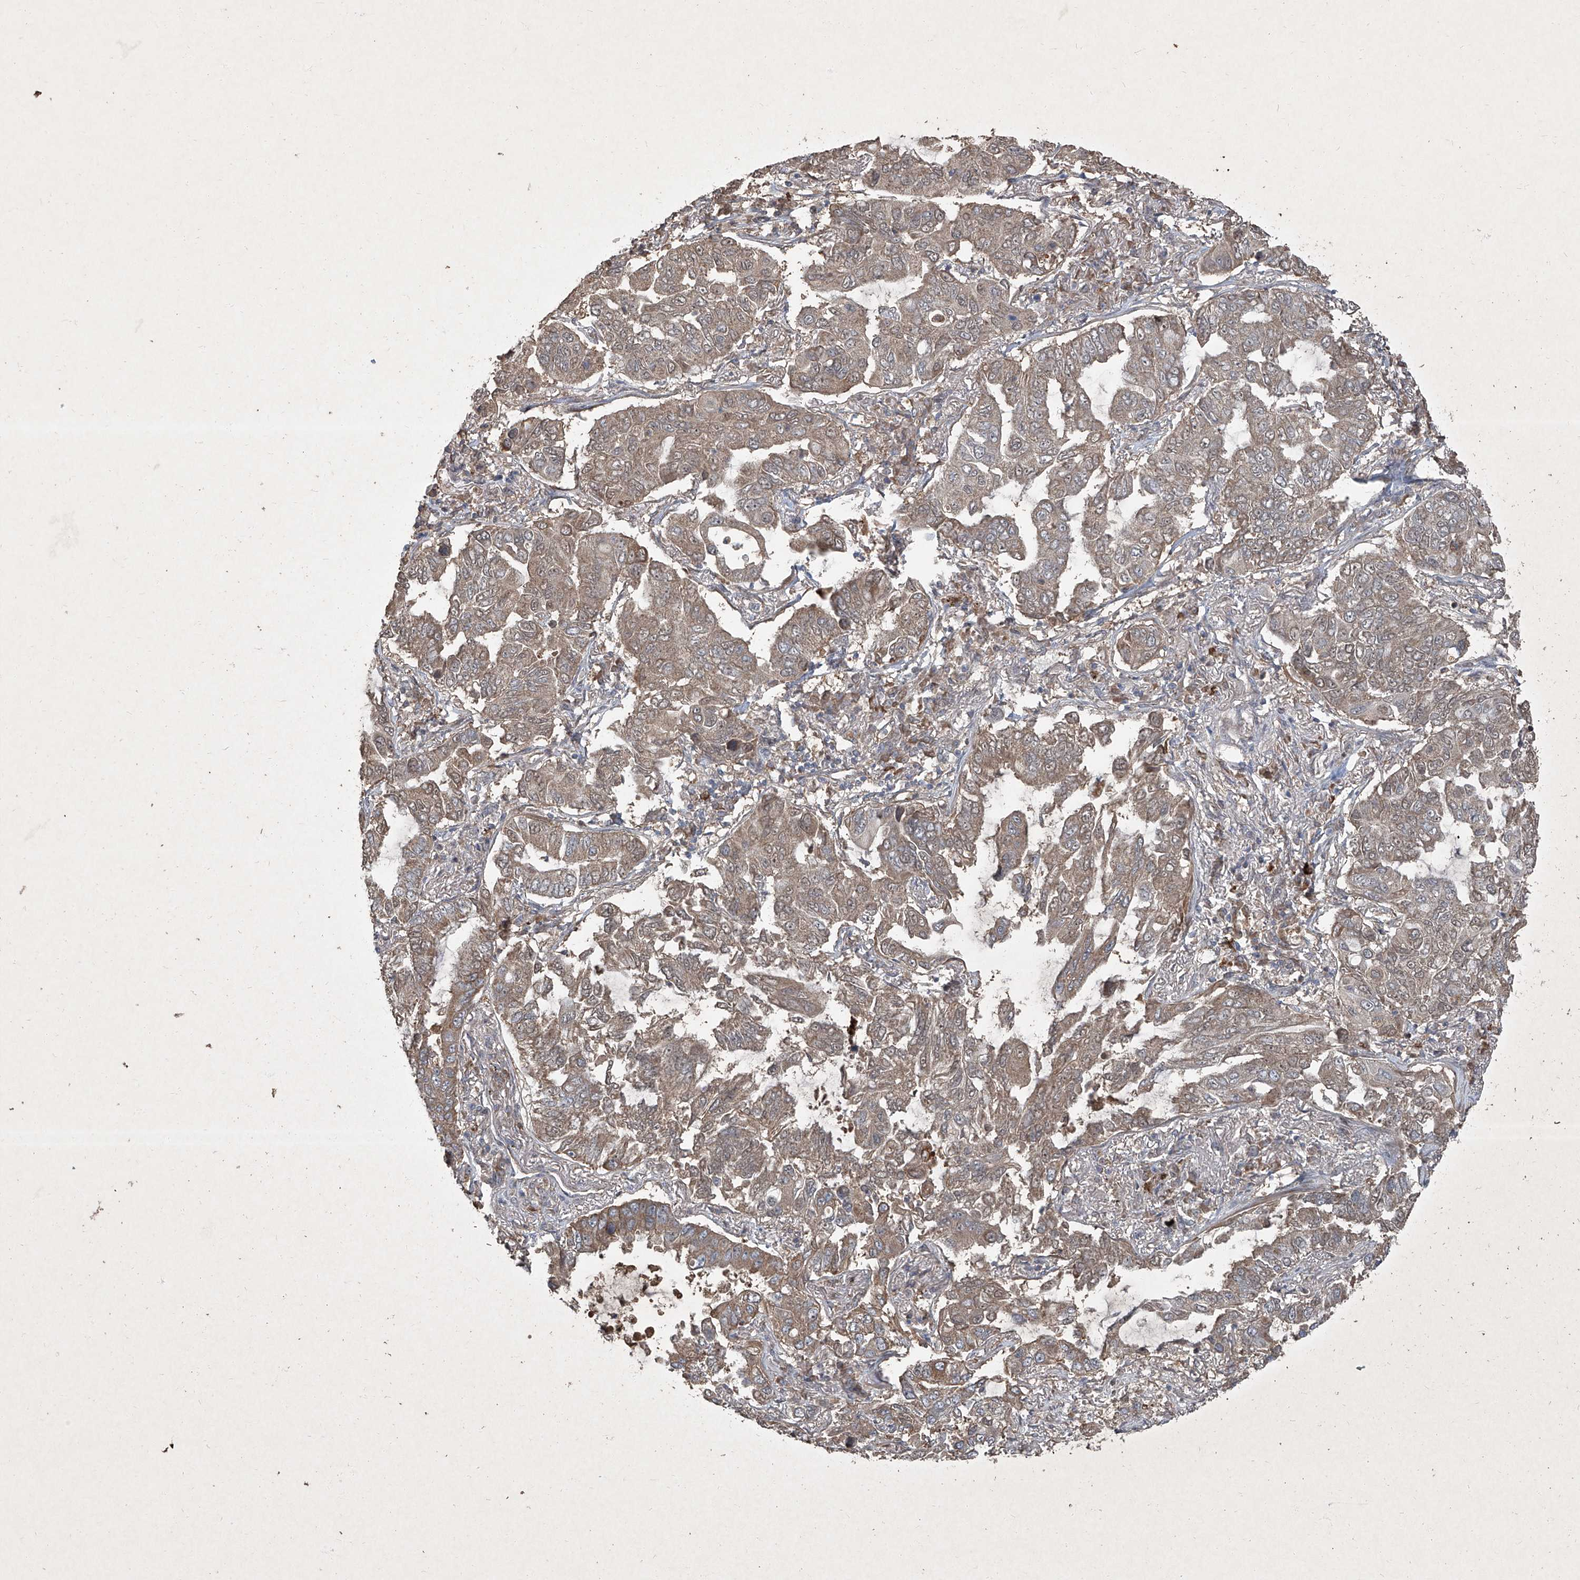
{"staining": {"intensity": "moderate", "quantity": ">75%", "location": "cytoplasmic/membranous"}, "tissue": "lung cancer", "cell_type": "Tumor cells", "image_type": "cancer", "snomed": [{"axis": "morphology", "description": "Adenocarcinoma, NOS"}, {"axis": "topography", "description": "Lung"}], "caption": "High-magnification brightfield microscopy of adenocarcinoma (lung) stained with DAB (3,3'-diaminobenzidine) (brown) and counterstained with hematoxylin (blue). tumor cells exhibit moderate cytoplasmic/membranous staining is appreciated in approximately>75% of cells. (Stains: DAB (3,3'-diaminobenzidine) in brown, nuclei in blue, Microscopy: brightfield microscopy at high magnification).", "gene": "CCN1", "patient": {"sex": "male", "age": 64}}